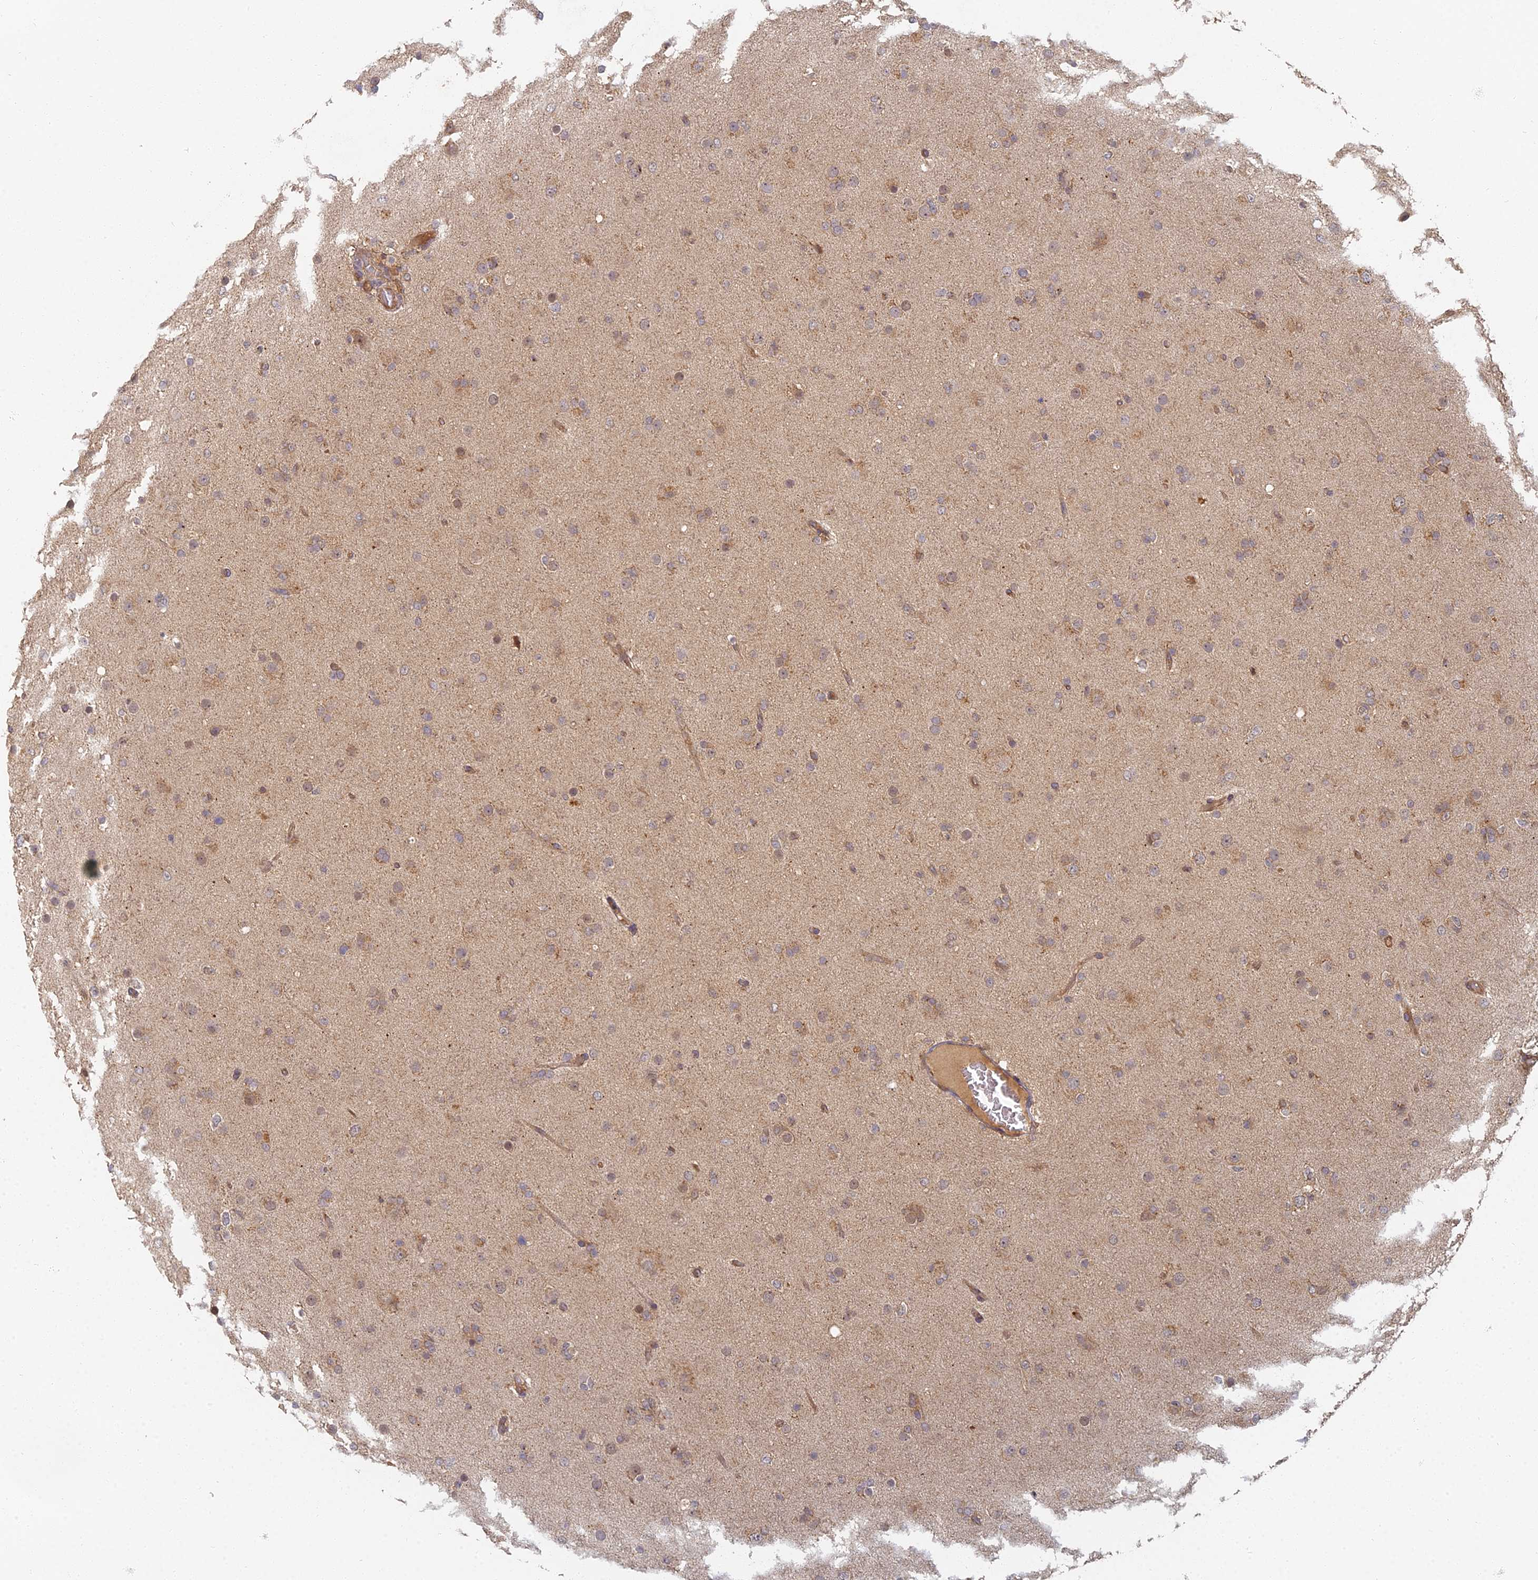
{"staining": {"intensity": "moderate", "quantity": "<25%", "location": "cytoplasmic/membranous"}, "tissue": "glioma", "cell_type": "Tumor cells", "image_type": "cancer", "snomed": [{"axis": "morphology", "description": "Glioma, malignant, Low grade"}, {"axis": "topography", "description": "Brain"}], "caption": "Protein staining of glioma tissue demonstrates moderate cytoplasmic/membranous expression in approximately <25% of tumor cells. Immunohistochemistry stains the protein in brown and the nuclei are stained blue.", "gene": "INO80D", "patient": {"sex": "male", "age": 65}}